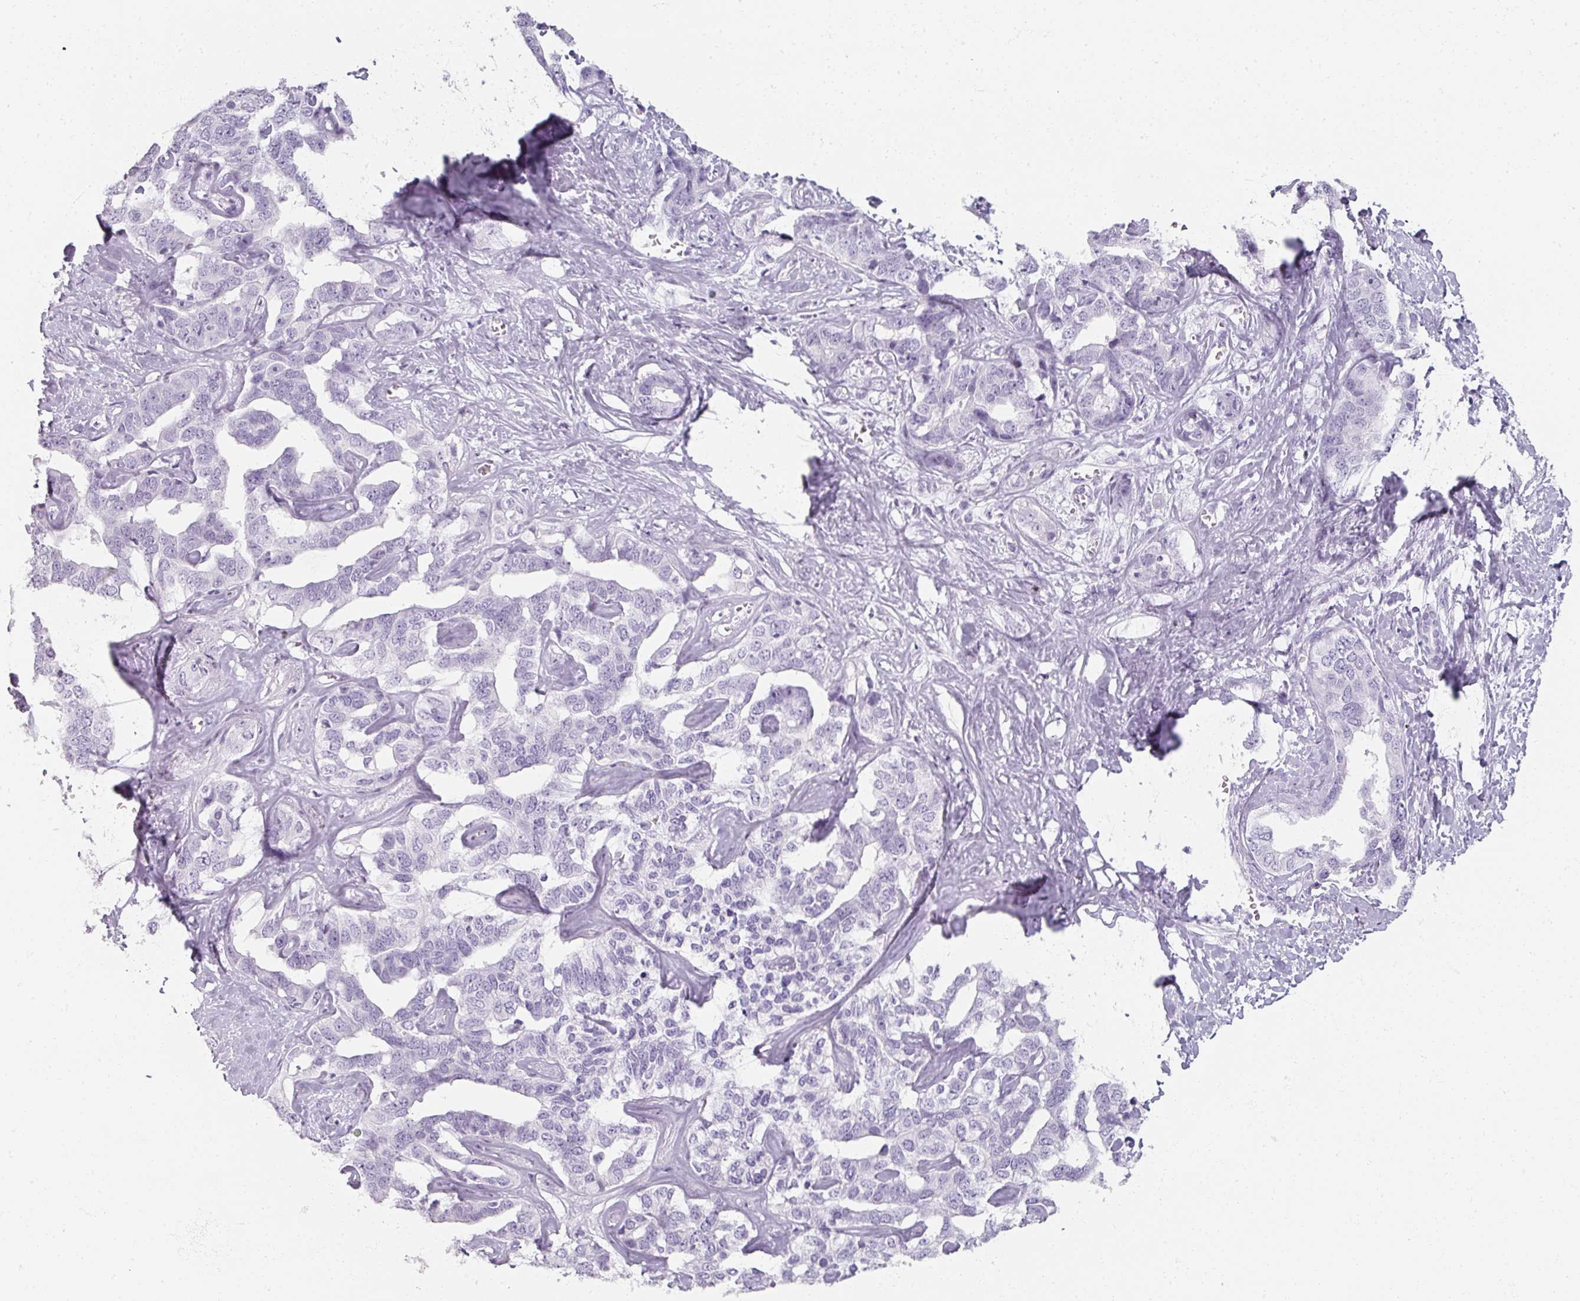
{"staining": {"intensity": "negative", "quantity": "none", "location": "none"}, "tissue": "liver cancer", "cell_type": "Tumor cells", "image_type": "cancer", "snomed": [{"axis": "morphology", "description": "Cholangiocarcinoma"}, {"axis": "topography", "description": "Liver"}], "caption": "Cholangiocarcinoma (liver) was stained to show a protein in brown. There is no significant positivity in tumor cells.", "gene": "REG3G", "patient": {"sex": "male", "age": 59}}